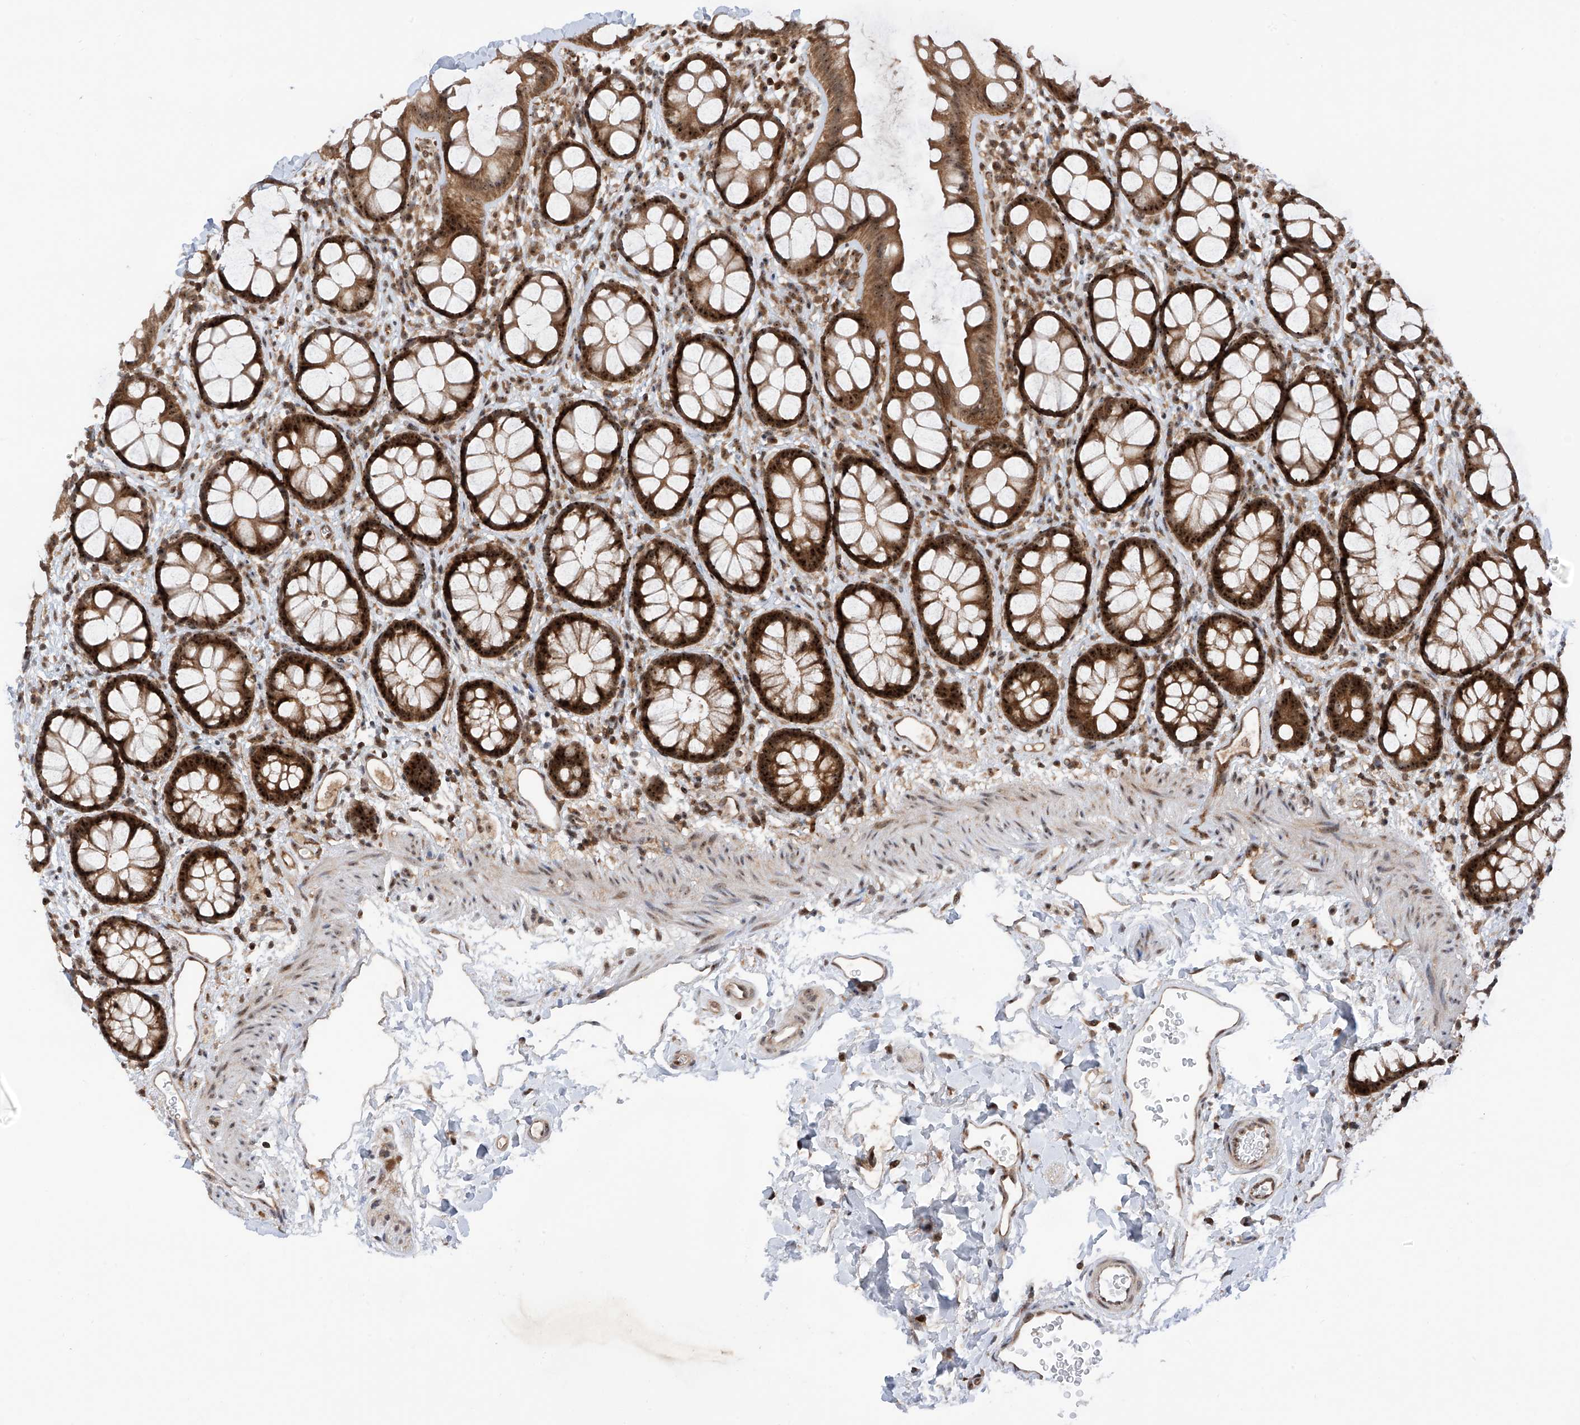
{"staining": {"intensity": "strong", "quantity": ">75%", "location": "cytoplasmic/membranous,nuclear"}, "tissue": "rectum", "cell_type": "Glandular cells", "image_type": "normal", "snomed": [{"axis": "morphology", "description": "Normal tissue, NOS"}, {"axis": "topography", "description": "Rectum"}], "caption": "Glandular cells demonstrate high levels of strong cytoplasmic/membranous,nuclear staining in about >75% of cells in benign human rectum. (DAB (3,3'-diaminobenzidine) = brown stain, brightfield microscopy at high magnification).", "gene": "C1orf131", "patient": {"sex": "female", "age": 65}}